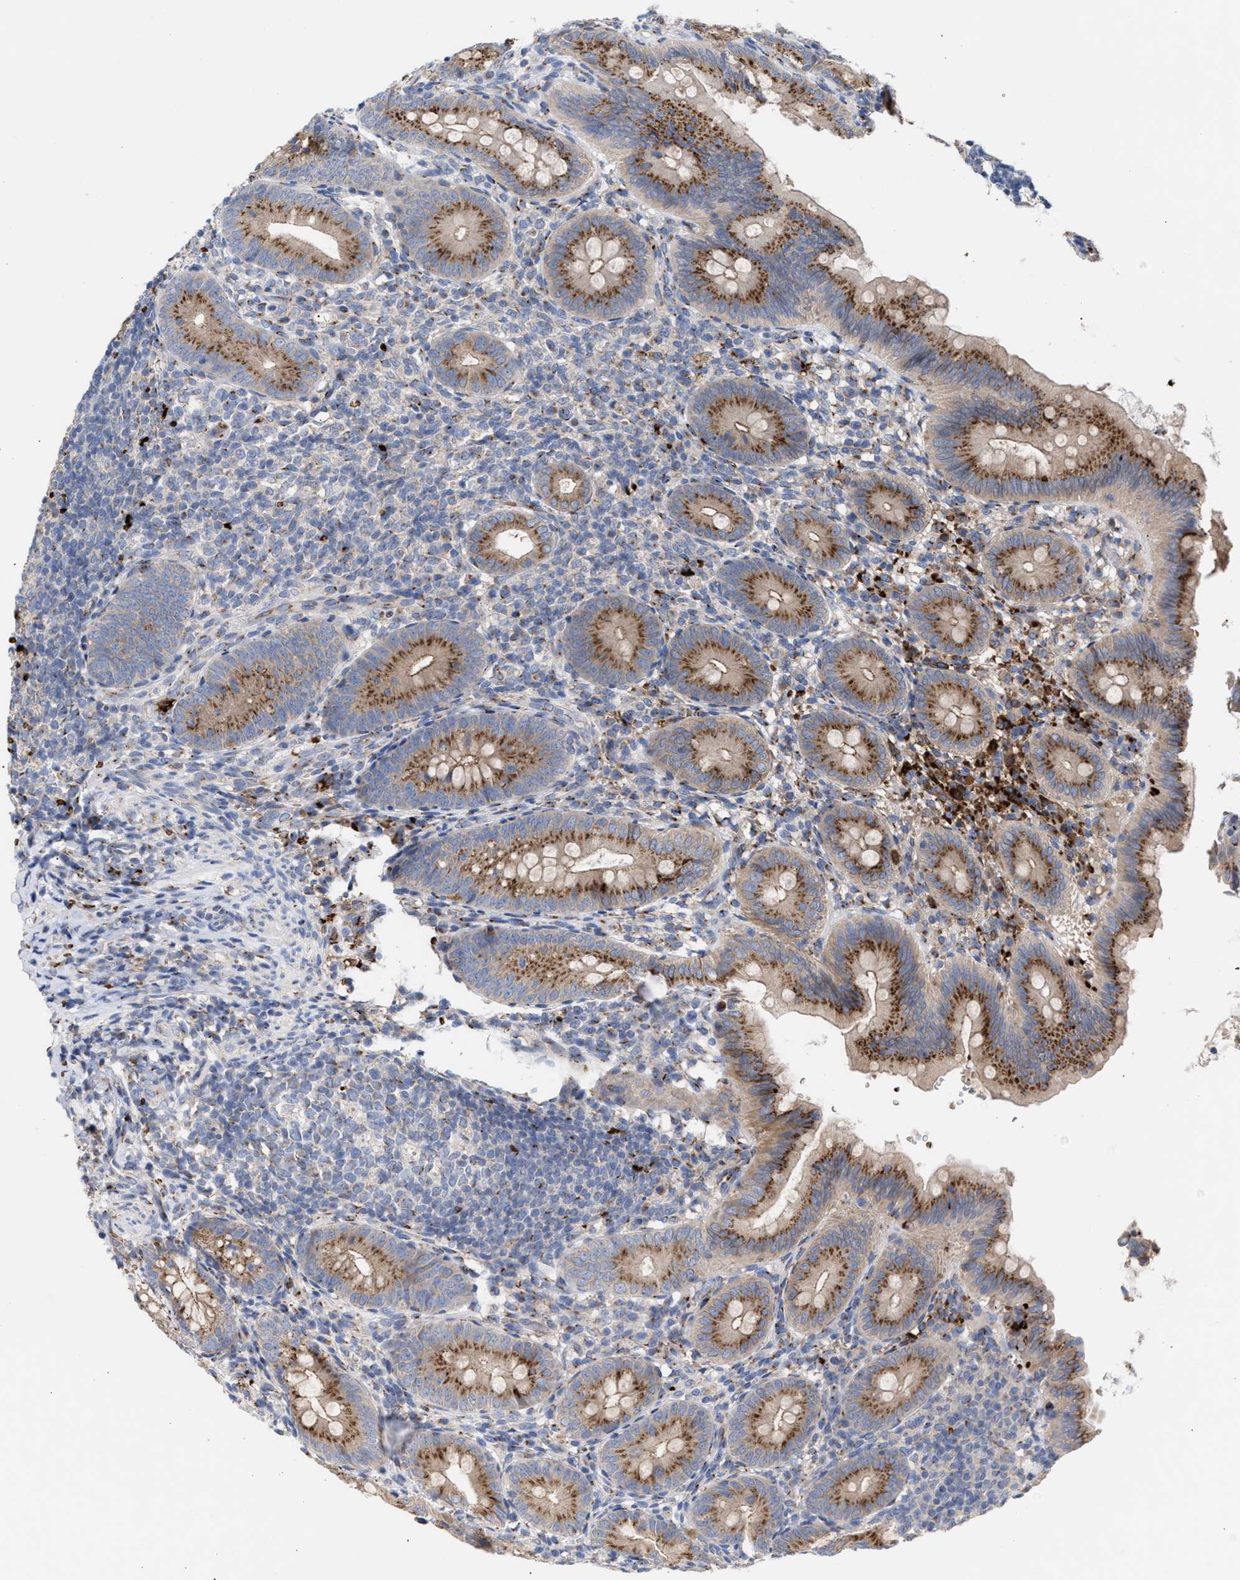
{"staining": {"intensity": "strong", "quantity": ">75%", "location": "cytoplasmic/membranous"}, "tissue": "appendix", "cell_type": "Glandular cells", "image_type": "normal", "snomed": [{"axis": "morphology", "description": "Normal tissue, NOS"}, {"axis": "topography", "description": "Appendix"}], "caption": "This is an image of IHC staining of benign appendix, which shows strong positivity in the cytoplasmic/membranous of glandular cells.", "gene": "CCL2", "patient": {"sex": "male", "age": 1}}